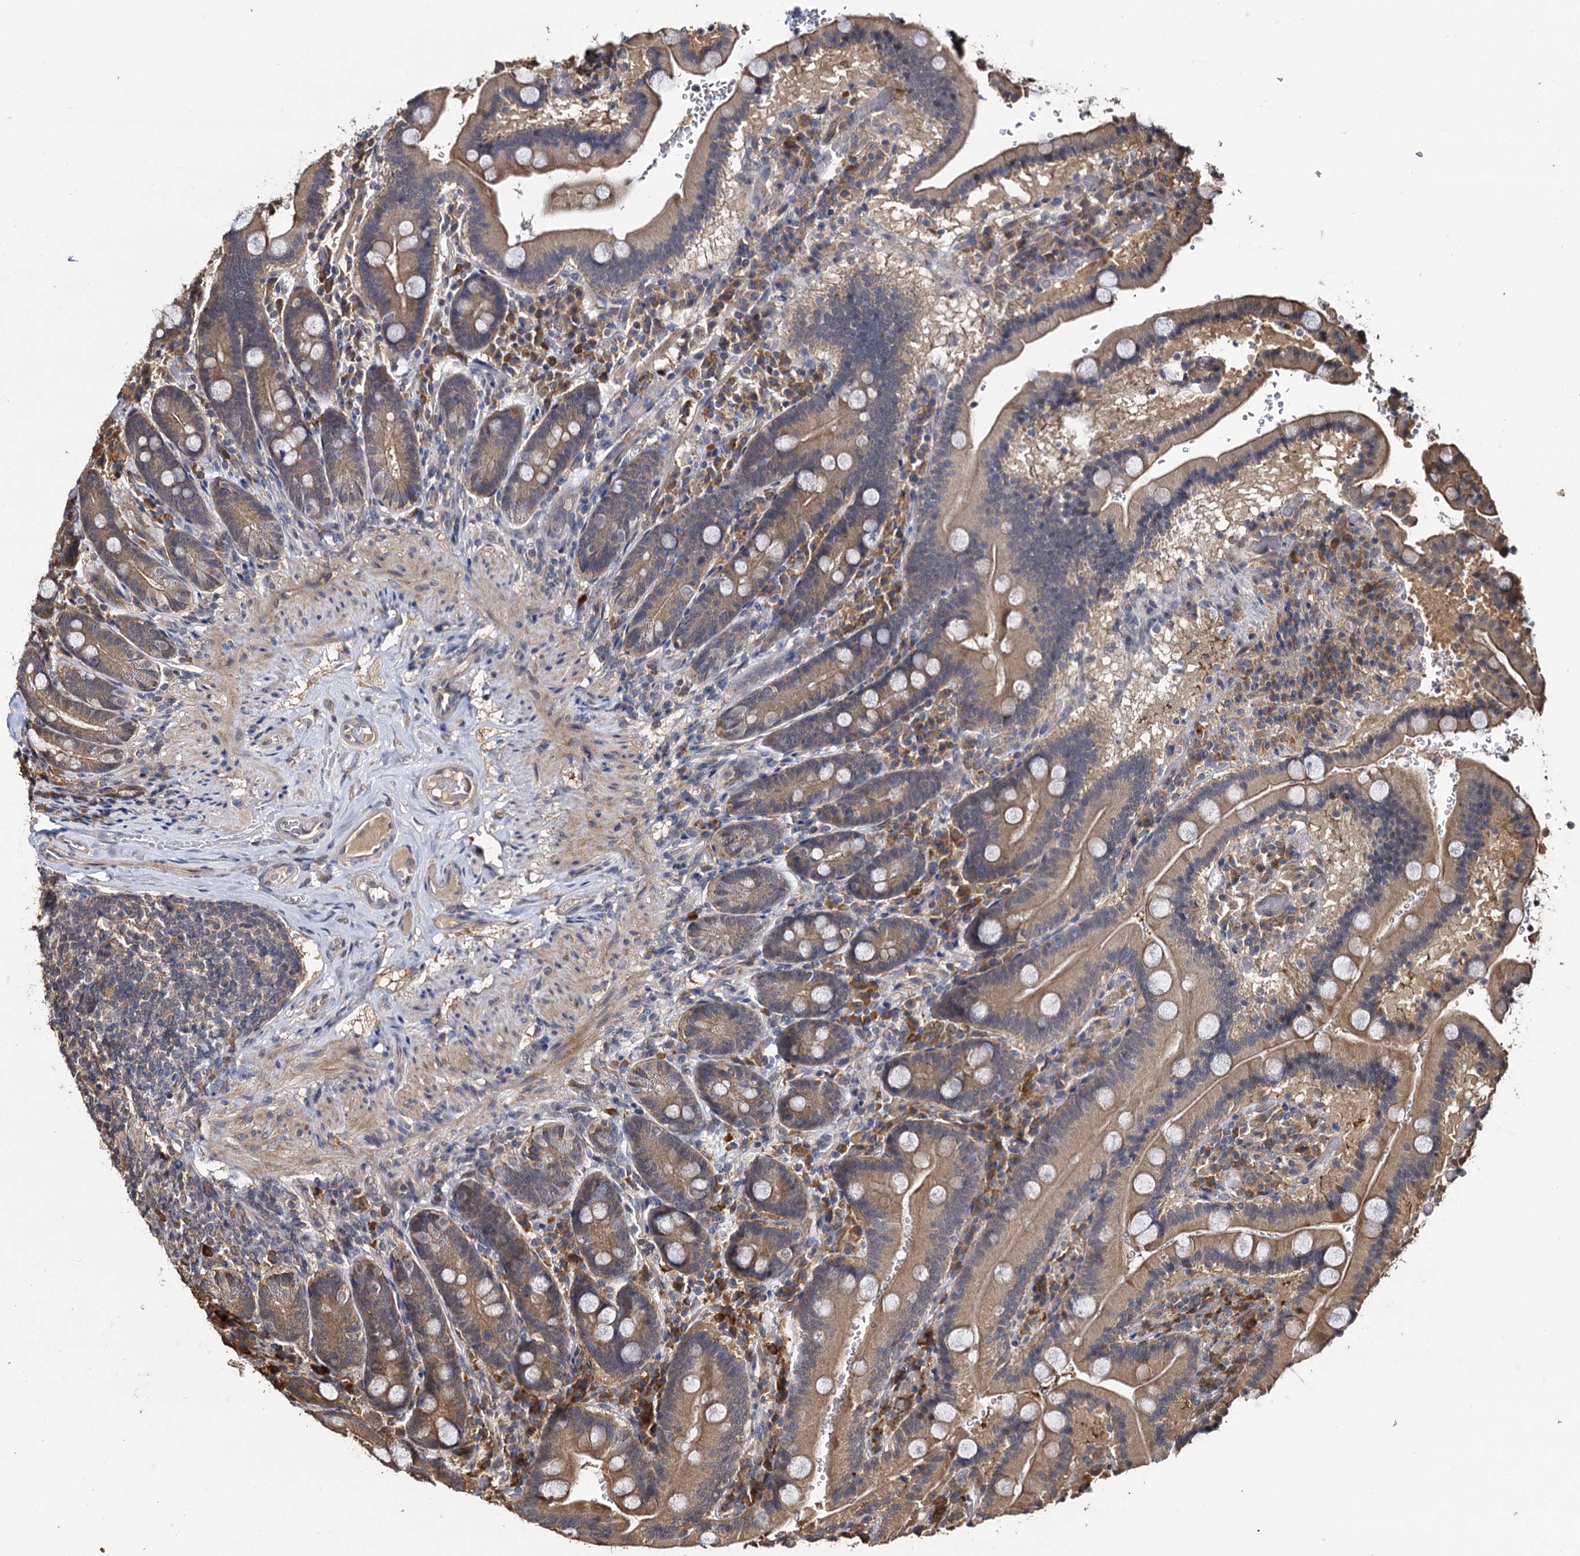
{"staining": {"intensity": "moderate", "quantity": "25%-75%", "location": "cytoplasmic/membranous"}, "tissue": "duodenum", "cell_type": "Glandular cells", "image_type": "normal", "snomed": [{"axis": "morphology", "description": "Normal tissue, NOS"}, {"axis": "topography", "description": "Duodenum"}], "caption": "Glandular cells reveal moderate cytoplasmic/membranous staining in about 25%-75% of cells in normal duodenum. (Stains: DAB in brown, nuclei in blue, Microscopy: brightfield microscopy at high magnification).", "gene": "SLC46A3", "patient": {"sex": "female", "age": 62}}